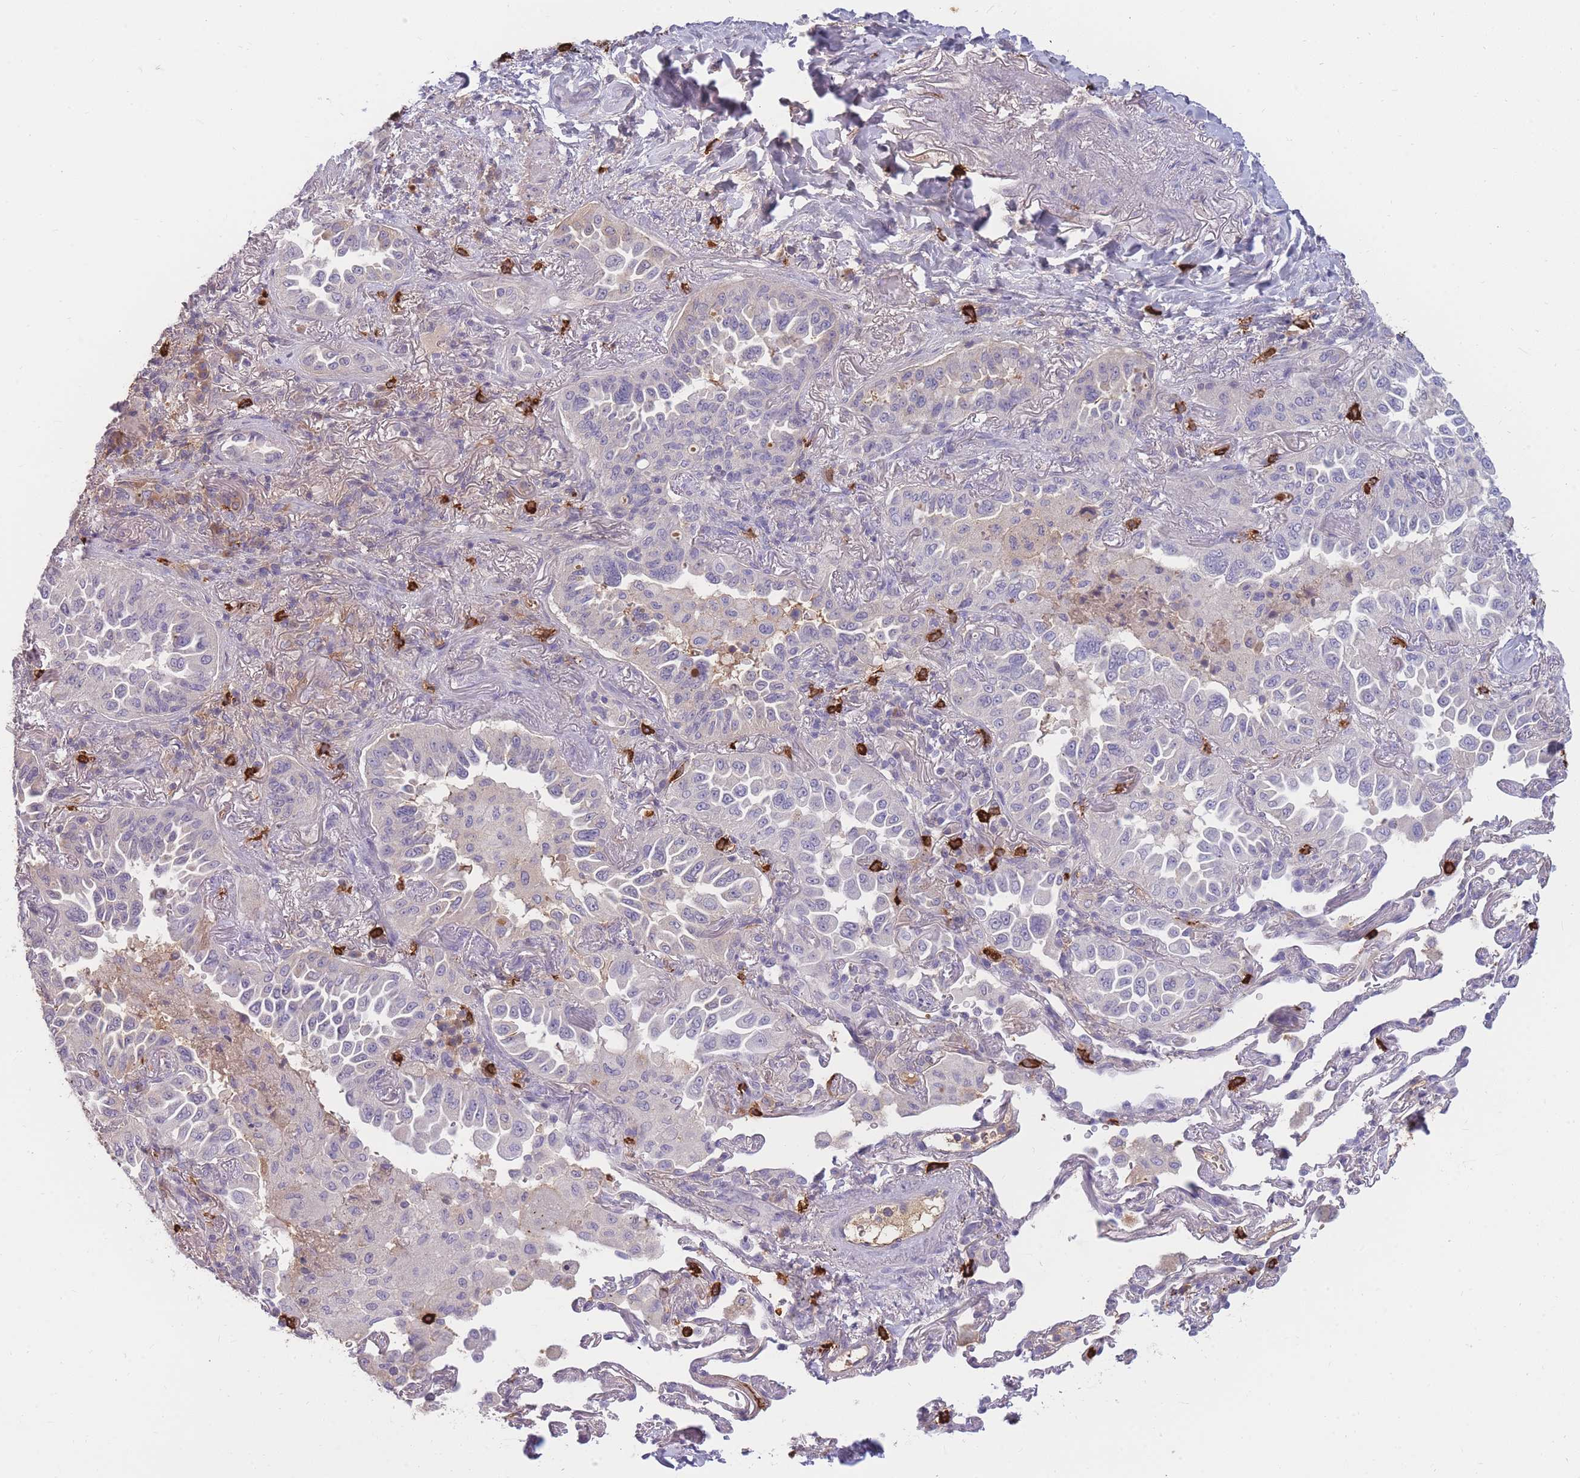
{"staining": {"intensity": "negative", "quantity": "none", "location": "none"}, "tissue": "lung cancer", "cell_type": "Tumor cells", "image_type": "cancer", "snomed": [{"axis": "morphology", "description": "Adenocarcinoma, NOS"}, {"axis": "topography", "description": "Lung"}], "caption": "Immunohistochemistry (IHC) histopathology image of human lung cancer stained for a protein (brown), which exhibits no positivity in tumor cells.", "gene": "TPSD1", "patient": {"sex": "female", "age": 69}}